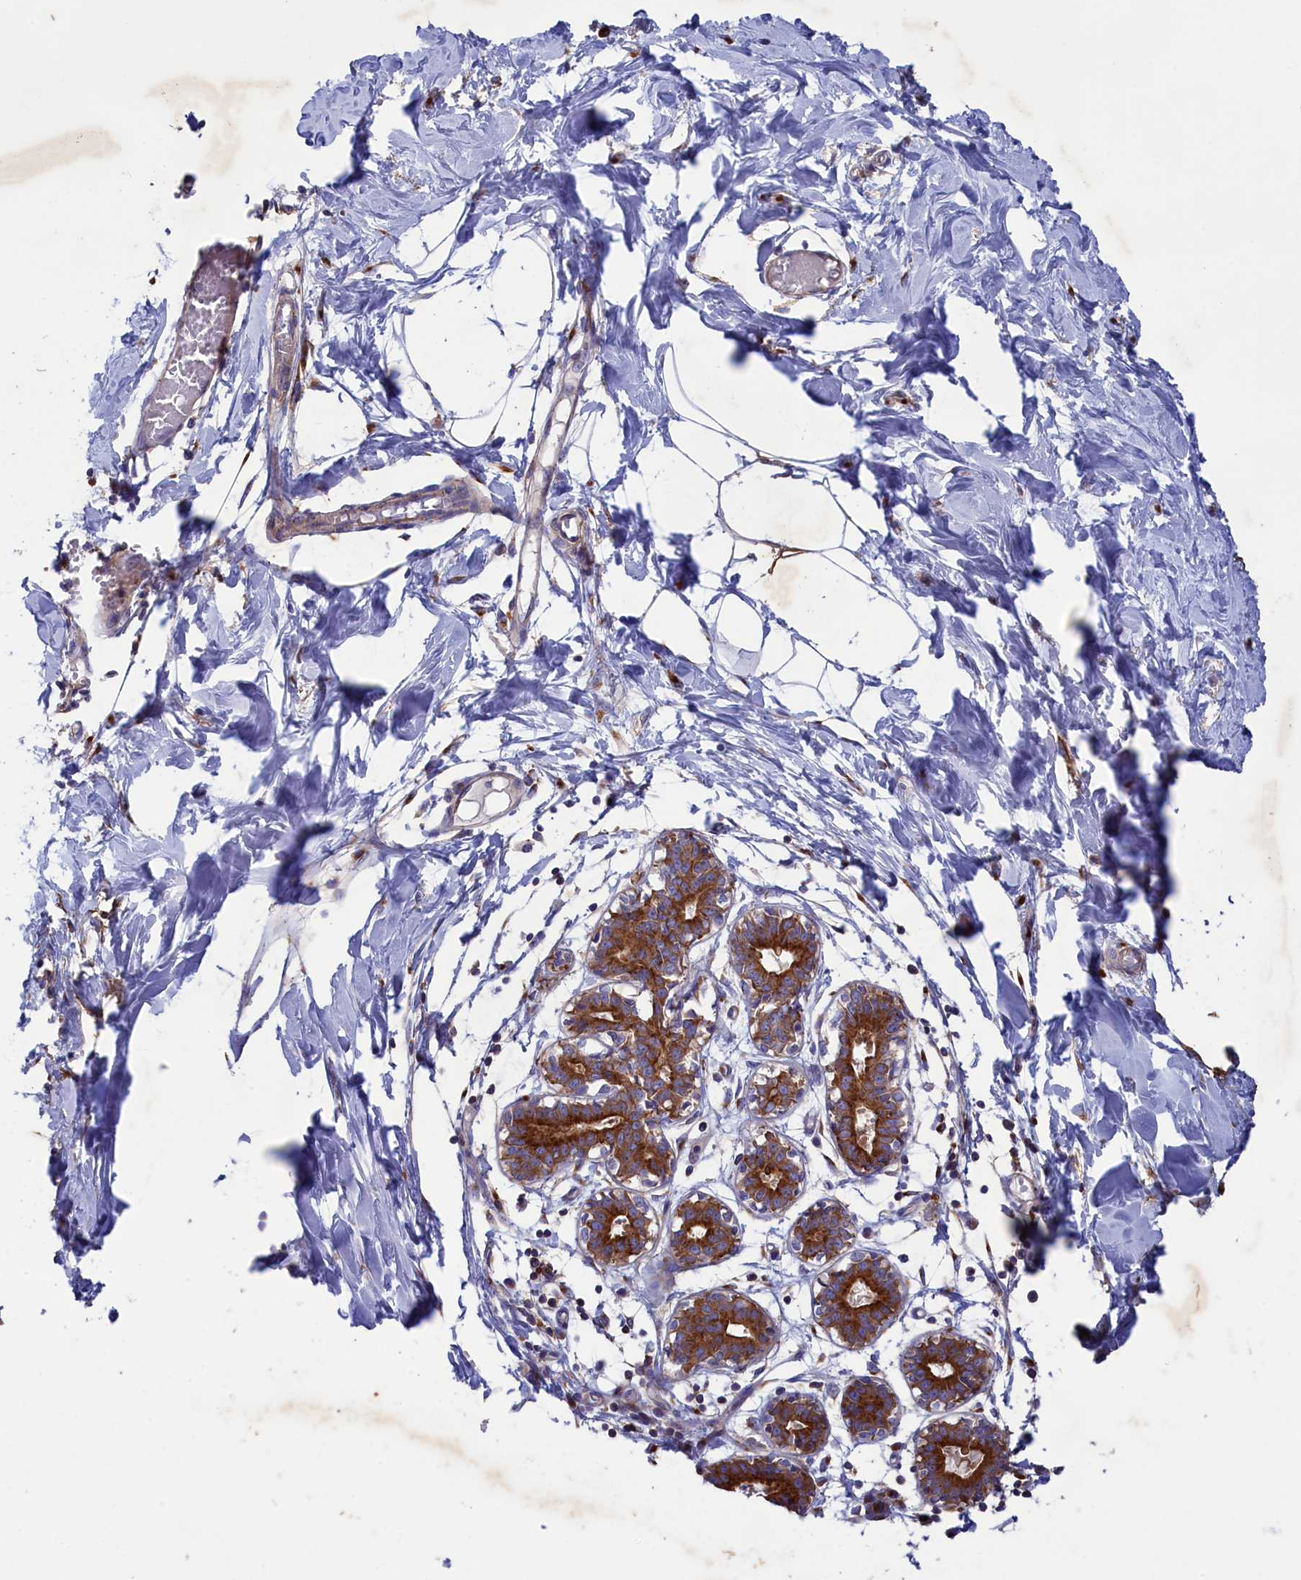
{"staining": {"intensity": "negative", "quantity": "none", "location": "none"}, "tissue": "breast", "cell_type": "Adipocytes", "image_type": "normal", "snomed": [{"axis": "morphology", "description": "Normal tissue, NOS"}, {"axis": "topography", "description": "Breast"}], "caption": "This histopathology image is of unremarkable breast stained with immunohistochemistry to label a protein in brown with the nuclei are counter-stained blue. There is no positivity in adipocytes. (DAB (3,3'-diaminobenzidine) IHC with hematoxylin counter stain).", "gene": "SCAMP4", "patient": {"sex": "female", "age": 27}}